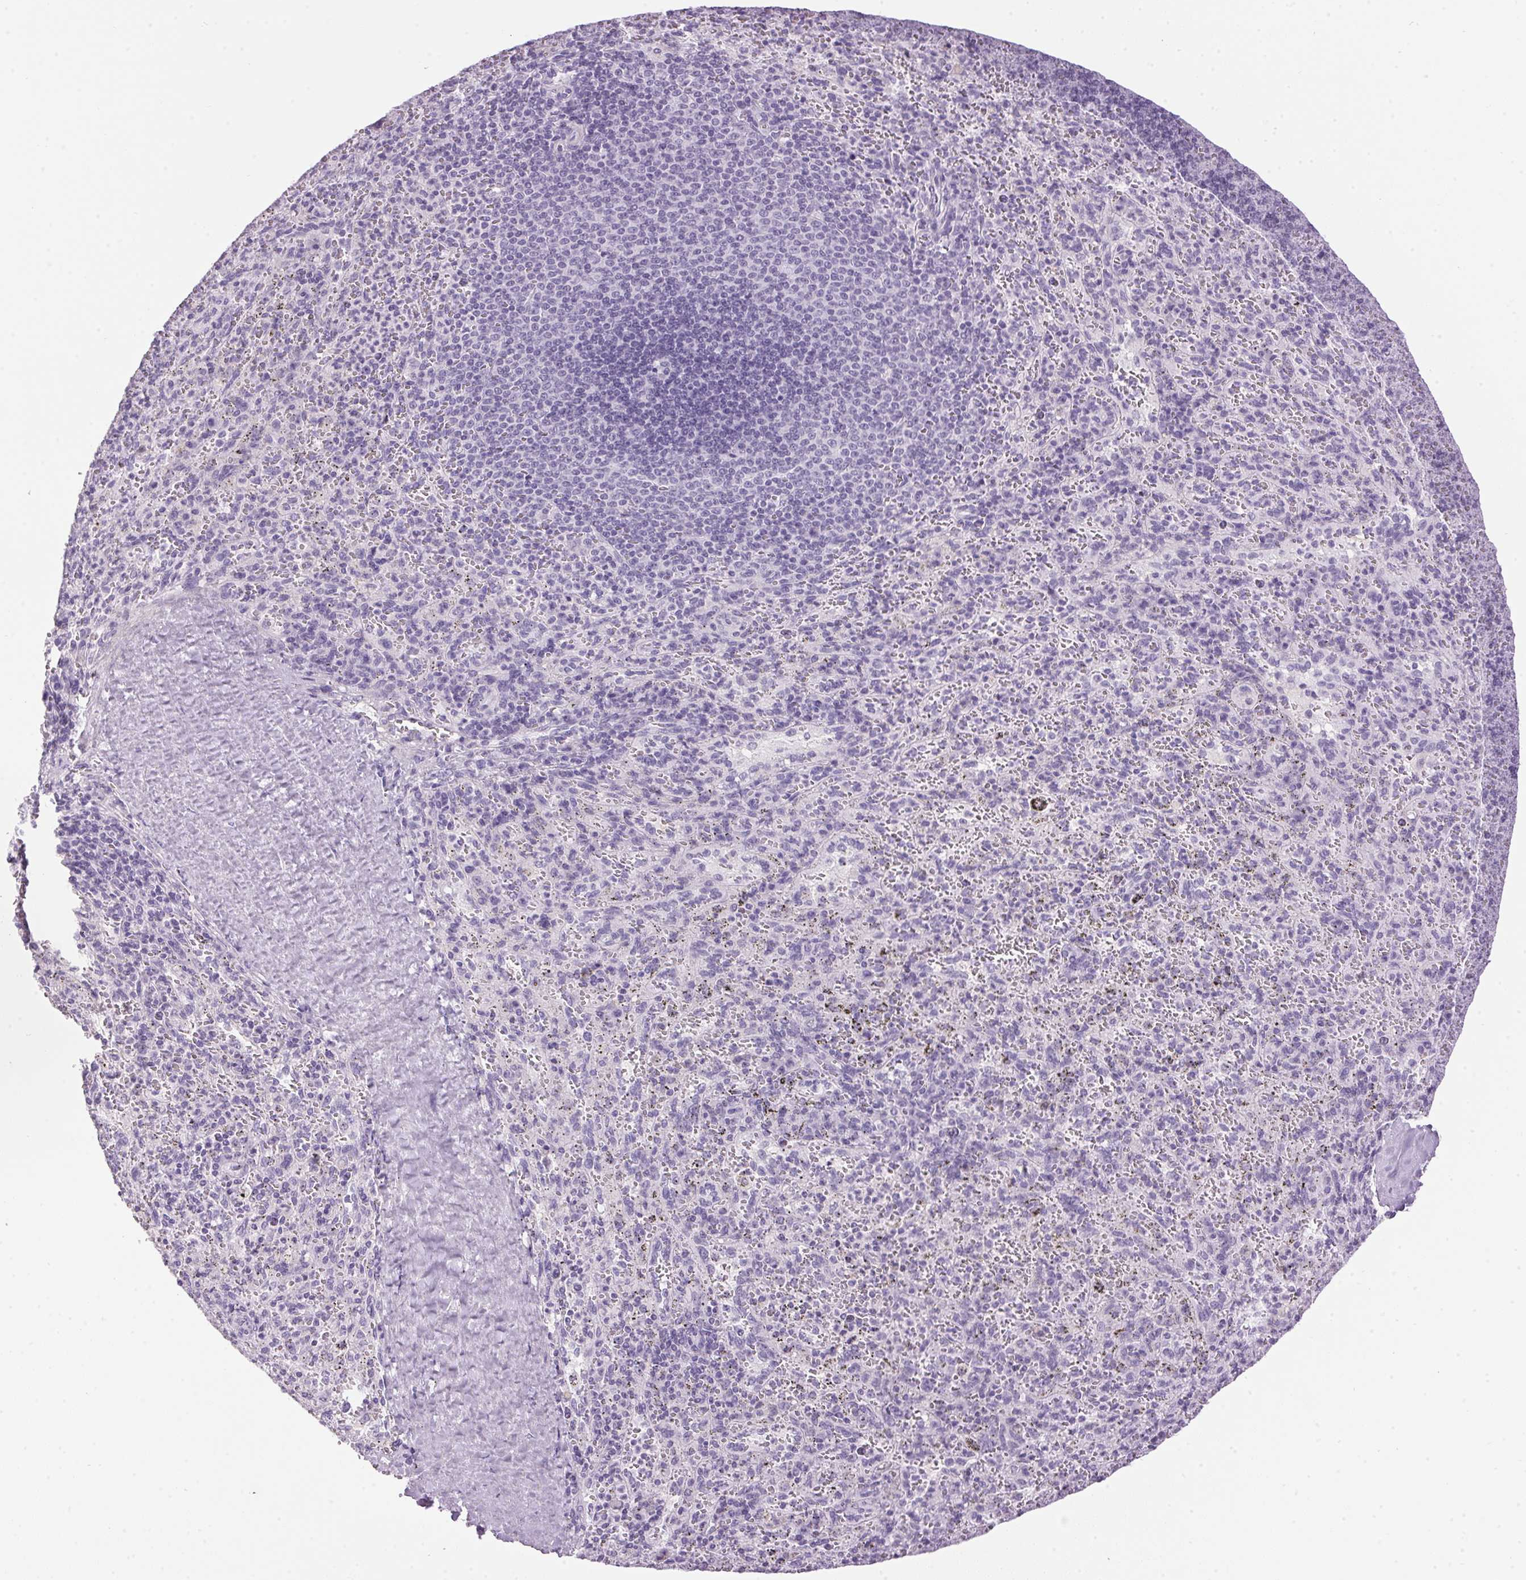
{"staining": {"intensity": "negative", "quantity": "none", "location": "none"}, "tissue": "spleen", "cell_type": "Cells in red pulp", "image_type": "normal", "snomed": [{"axis": "morphology", "description": "Normal tissue, NOS"}, {"axis": "topography", "description": "Spleen"}], "caption": "This is an IHC photomicrograph of benign human spleen. There is no positivity in cells in red pulp.", "gene": "SP7", "patient": {"sex": "male", "age": 57}}